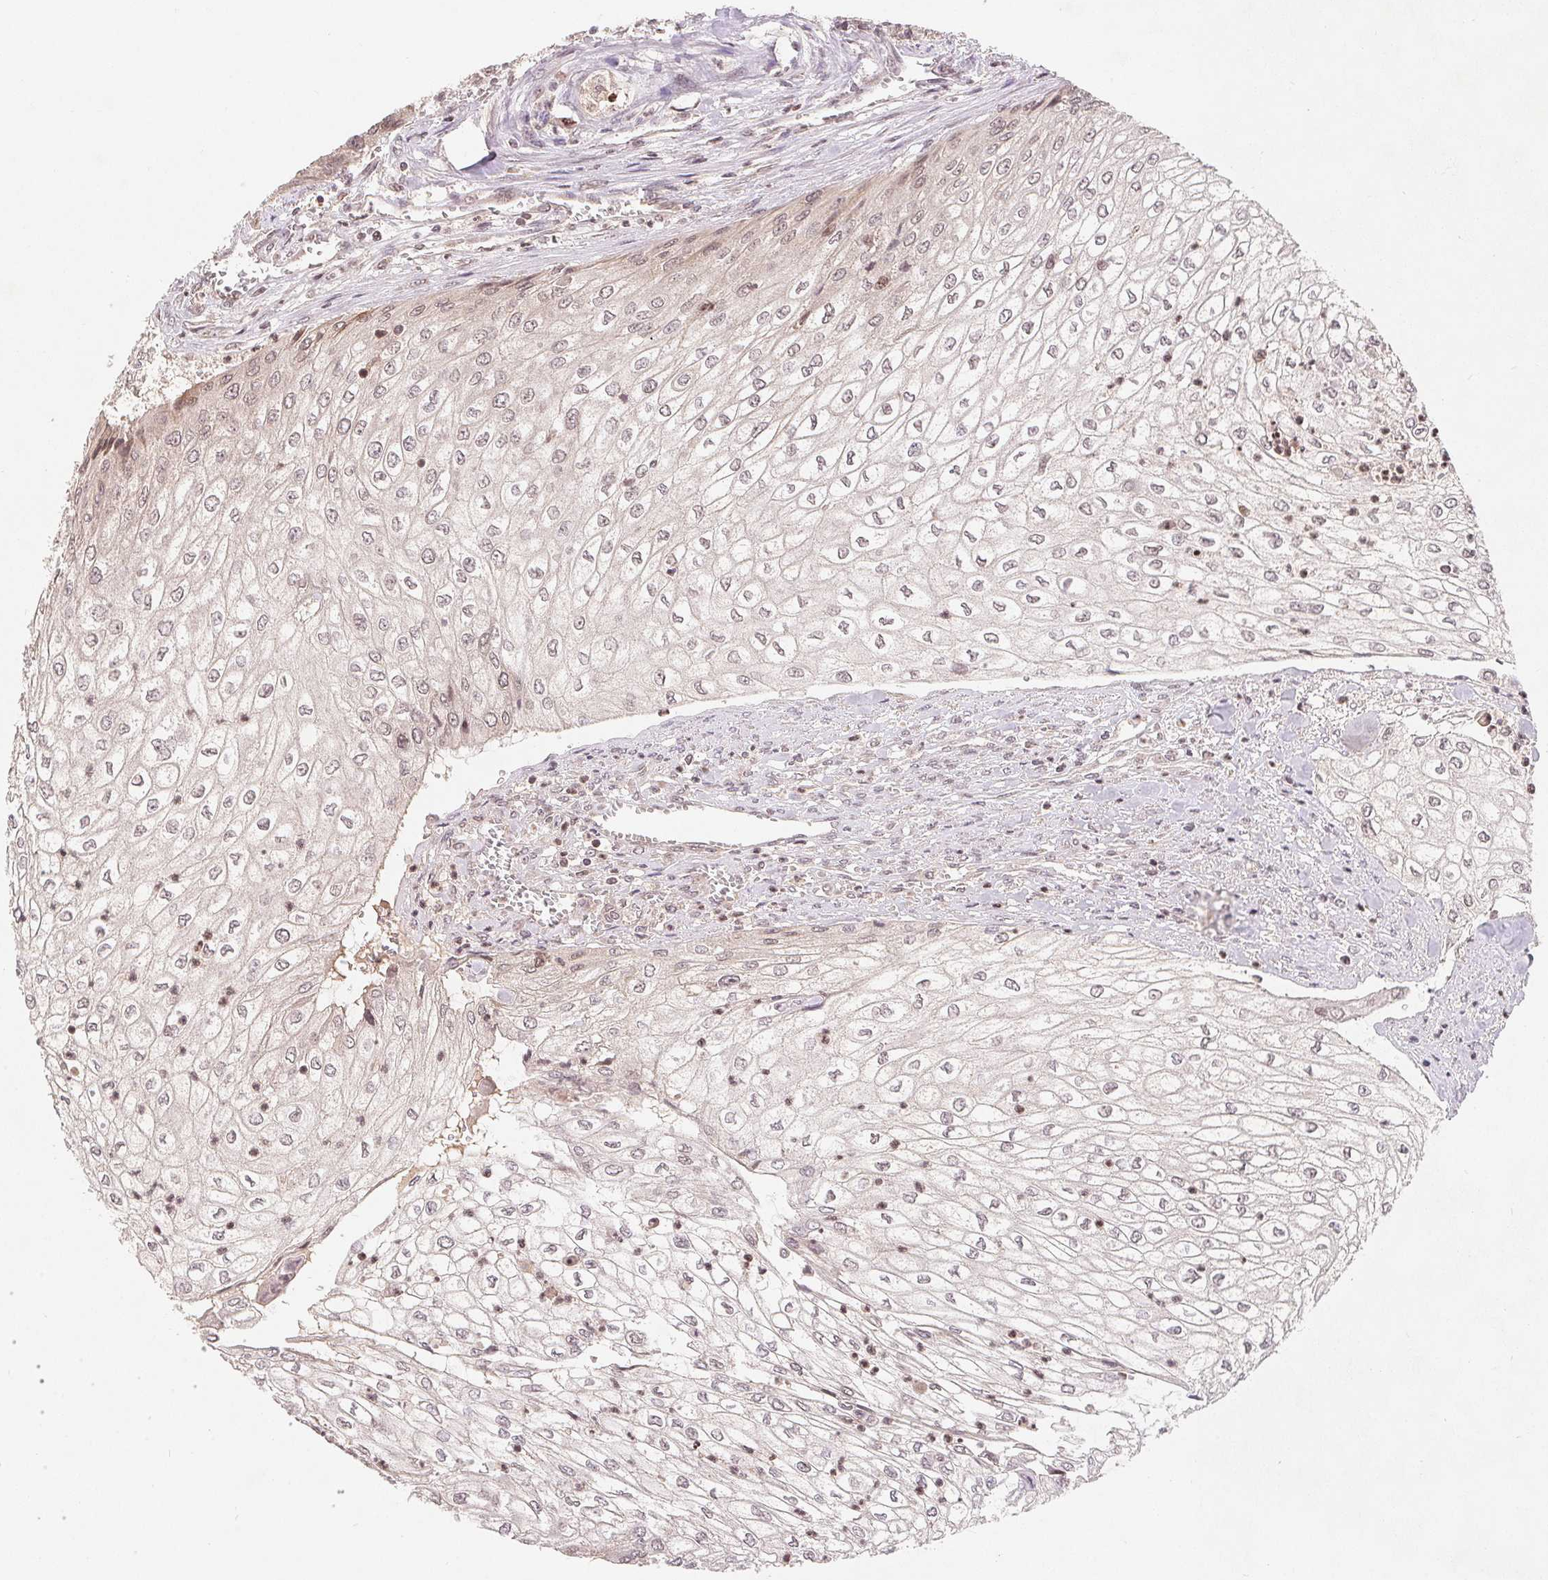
{"staining": {"intensity": "negative", "quantity": "none", "location": "none"}, "tissue": "urothelial cancer", "cell_type": "Tumor cells", "image_type": "cancer", "snomed": [{"axis": "morphology", "description": "Urothelial carcinoma, High grade"}, {"axis": "topography", "description": "Urinary bladder"}], "caption": "Tumor cells show no significant staining in high-grade urothelial carcinoma.", "gene": "HMGN3", "patient": {"sex": "male", "age": 62}}